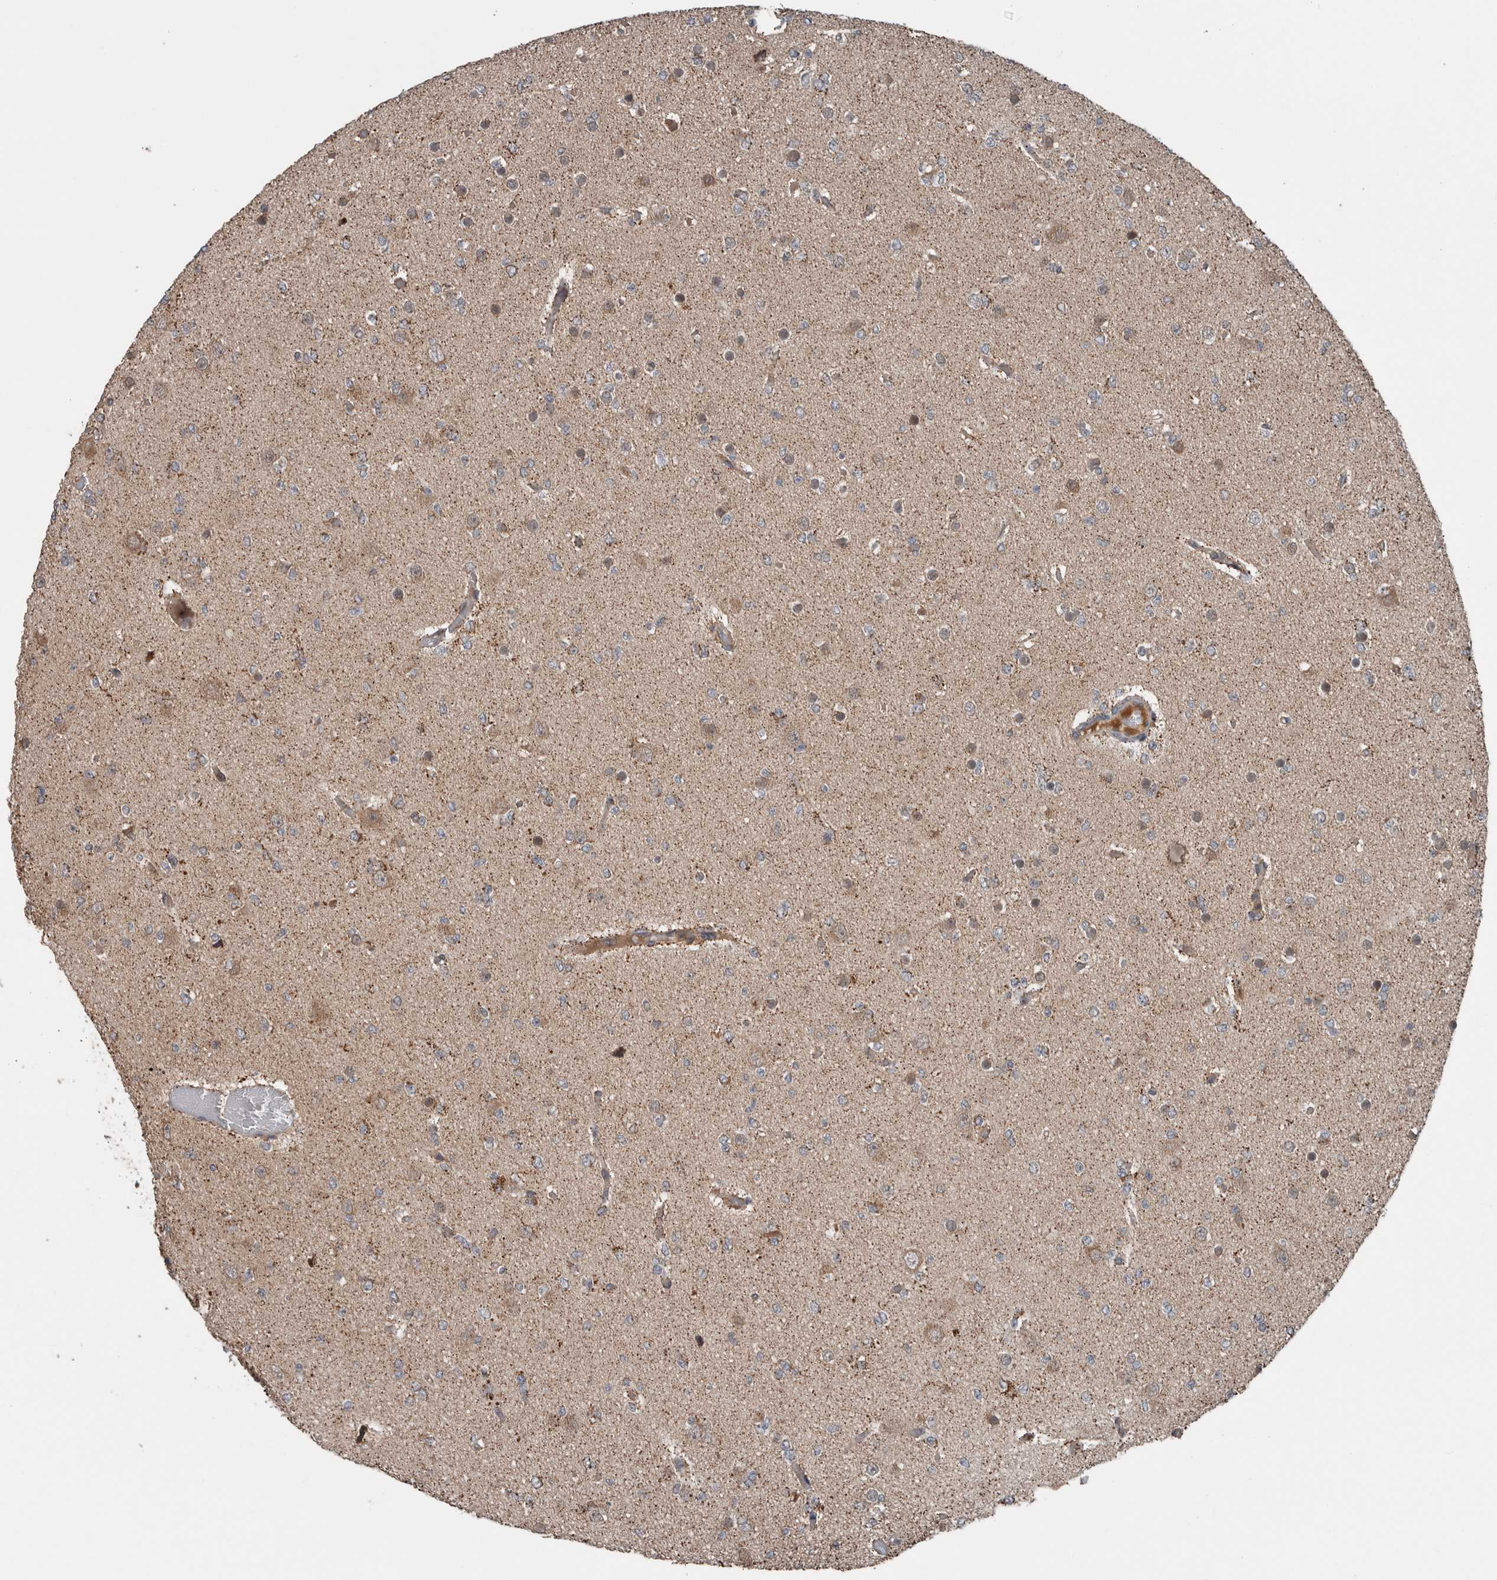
{"staining": {"intensity": "weak", "quantity": "<25%", "location": "cytoplasmic/membranous"}, "tissue": "glioma", "cell_type": "Tumor cells", "image_type": "cancer", "snomed": [{"axis": "morphology", "description": "Glioma, malignant, Low grade"}, {"axis": "topography", "description": "Brain"}], "caption": "Immunohistochemical staining of malignant low-grade glioma demonstrates no significant expression in tumor cells.", "gene": "RIOK3", "patient": {"sex": "female", "age": 22}}